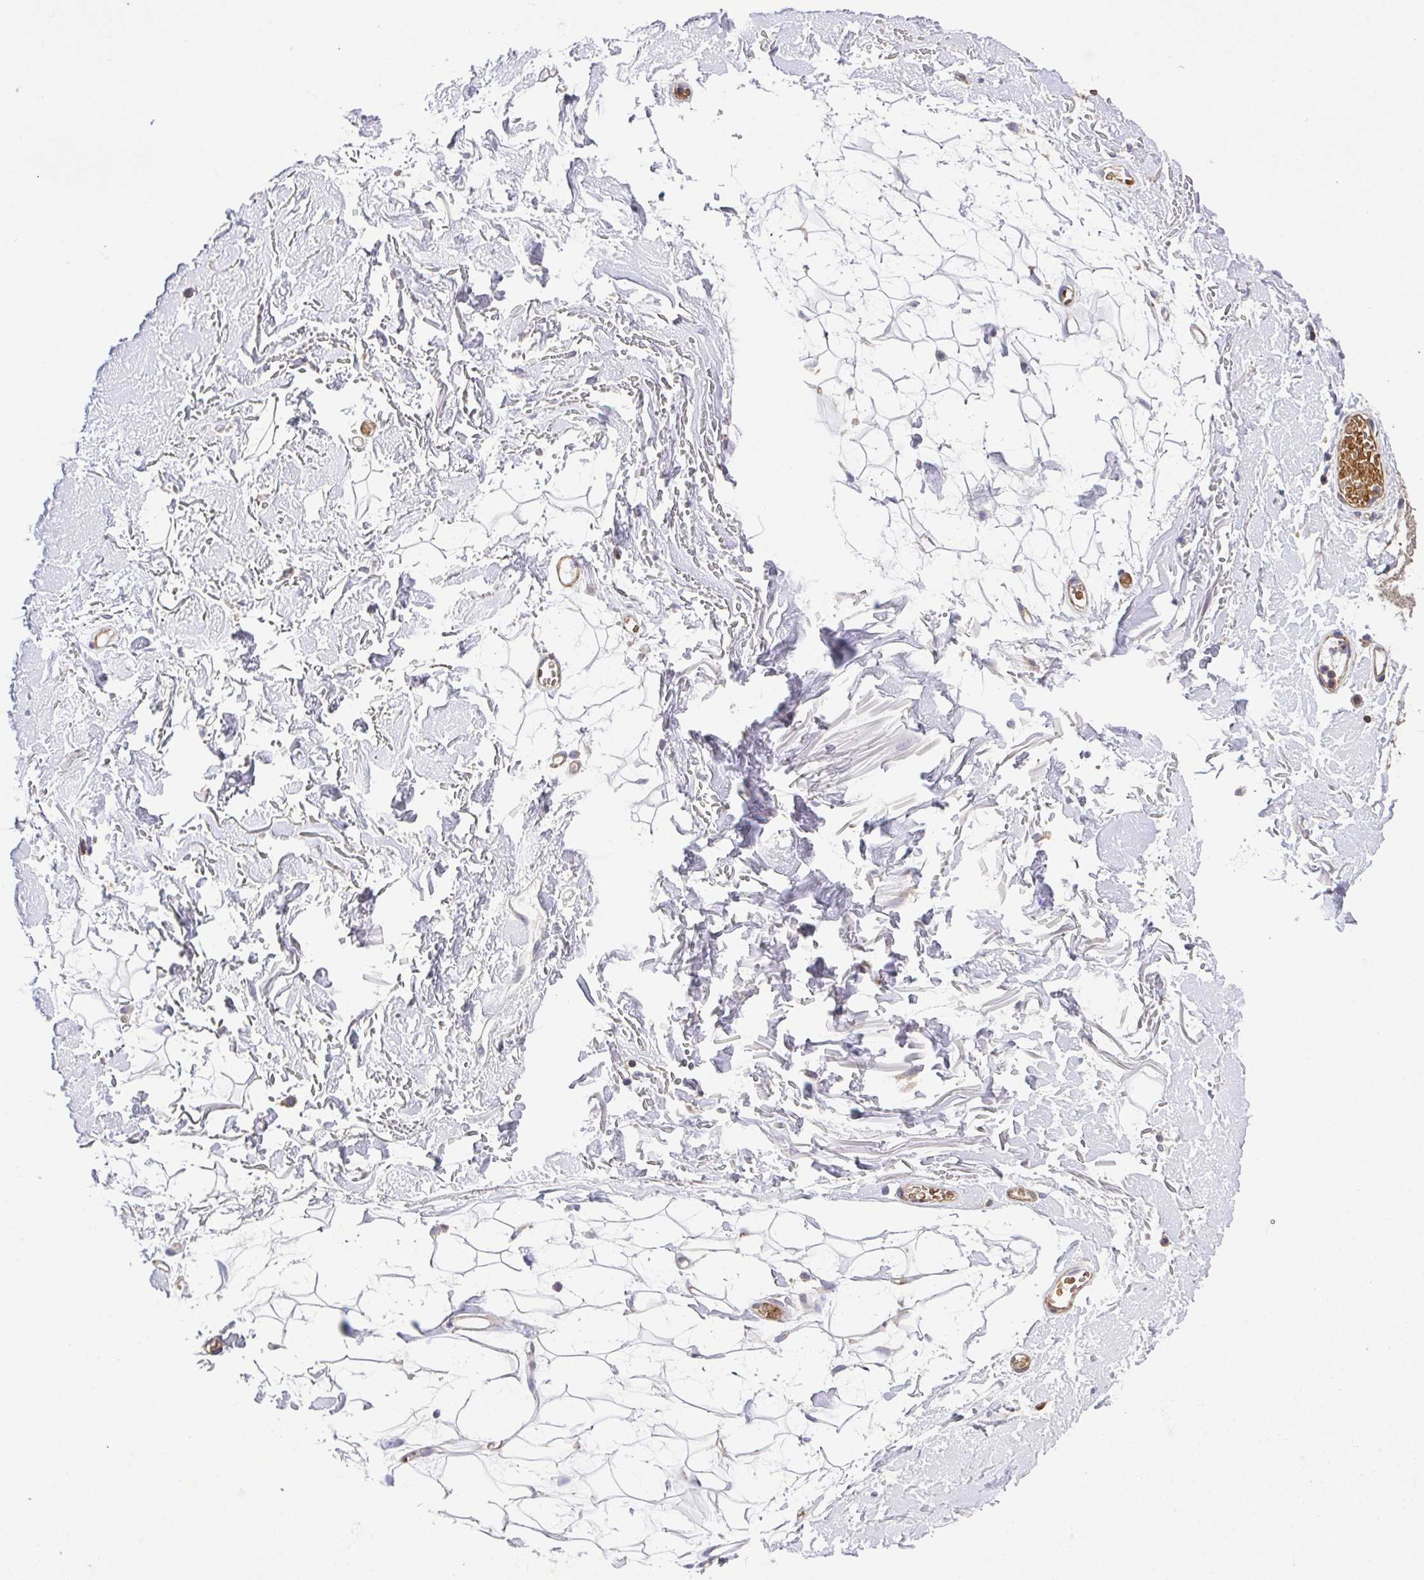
{"staining": {"intensity": "negative", "quantity": "none", "location": "none"}, "tissue": "adipose tissue", "cell_type": "Adipocytes", "image_type": "normal", "snomed": [{"axis": "morphology", "description": "Normal tissue, NOS"}, {"axis": "topography", "description": "Anal"}, {"axis": "topography", "description": "Peripheral nerve tissue"}], "caption": "Human adipose tissue stained for a protein using immunohistochemistry demonstrates no staining in adipocytes.", "gene": "IDE", "patient": {"sex": "male", "age": 78}}